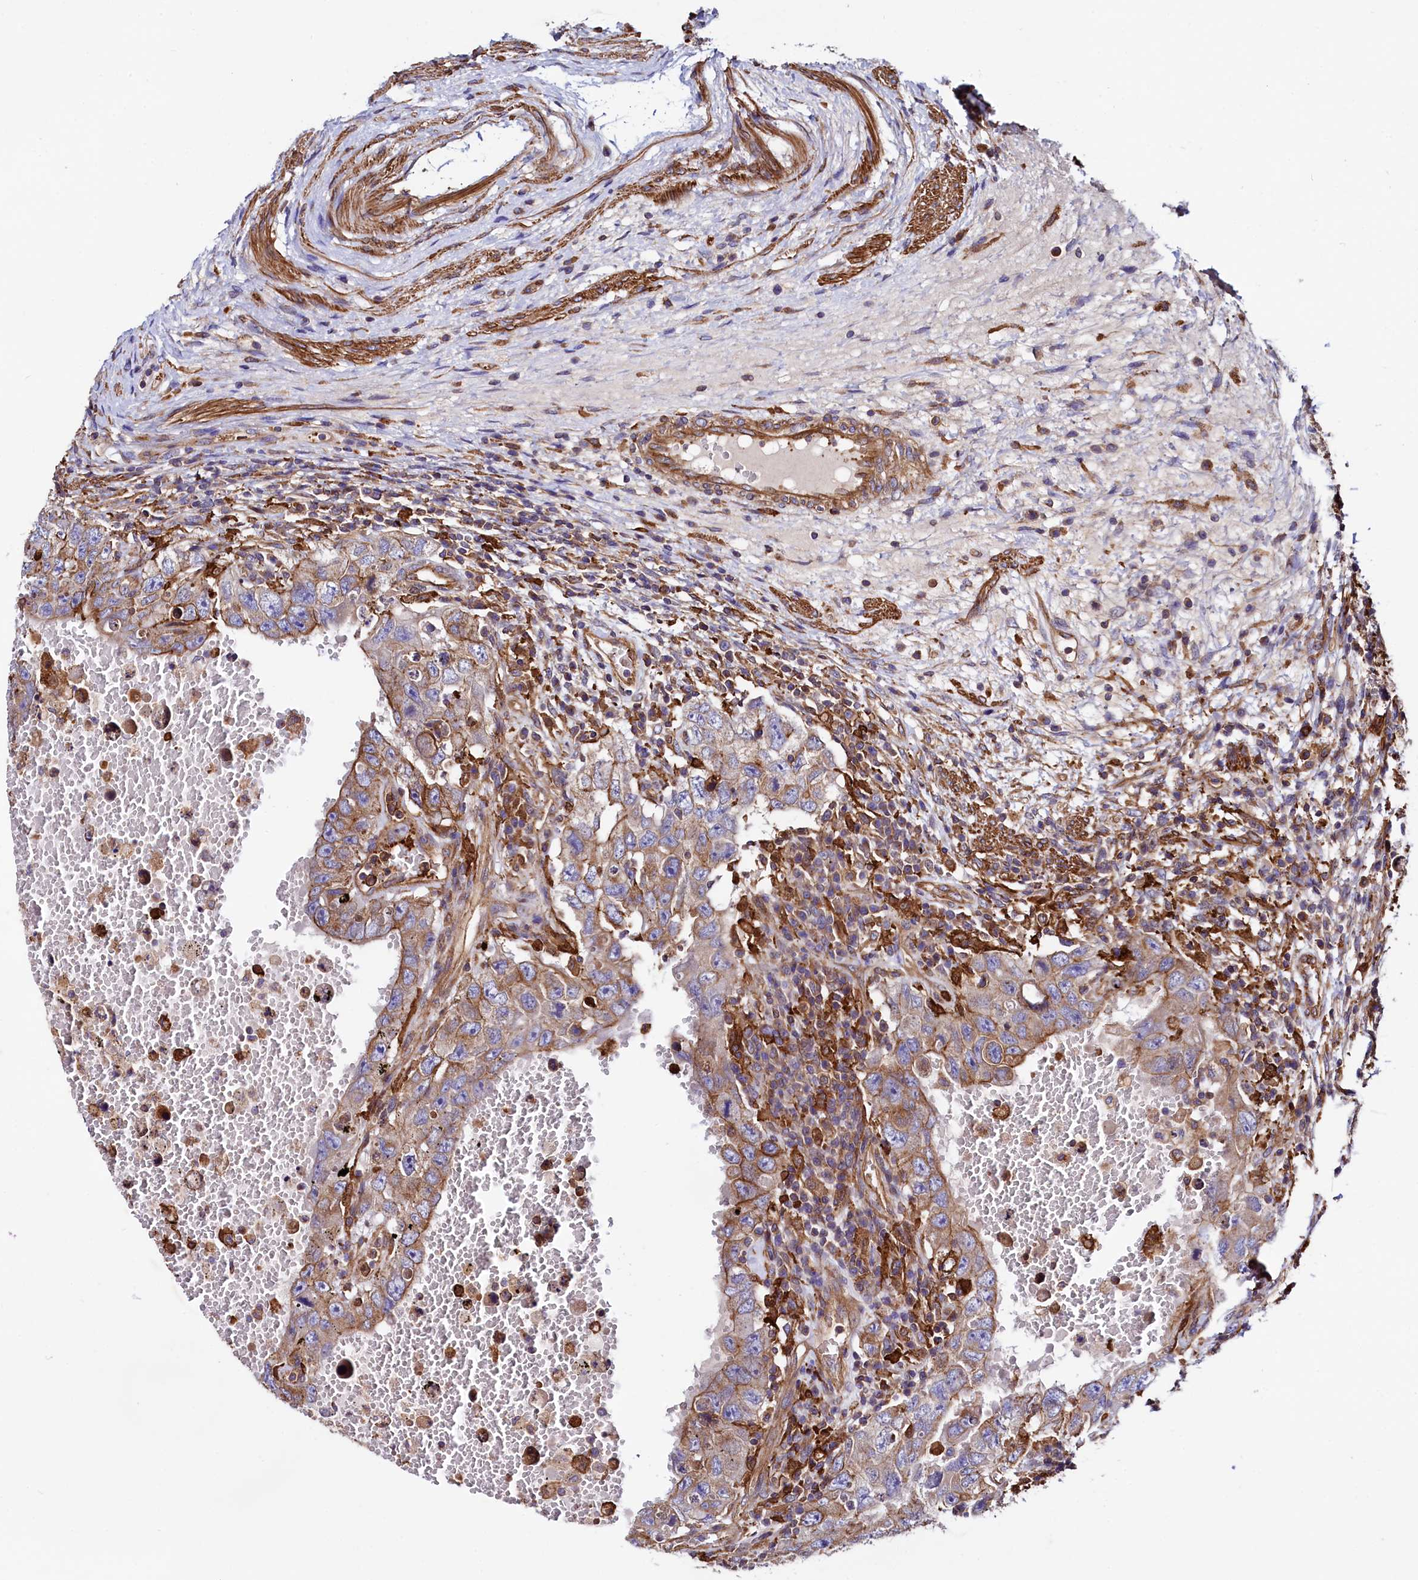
{"staining": {"intensity": "moderate", "quantity": ">75%", "location": "cytoplasmic/membranous"}, "tissue": "testis cancer", "cell_type": "Tumor cells", "image_type": "cancer", "snomed": [{"axis": "morphology", "description": "Carcinoma, Embryonal, NOS"}, {"axis": "topography", "description": "Testis"}], "caption": "This is an image of IHC staining of testis cancer, which shows moderate staining in the cytoplasmic/membranous of tumor cells.", "gene": "STAMBPL1", "patient": {"sex": "male", "age": 26}}